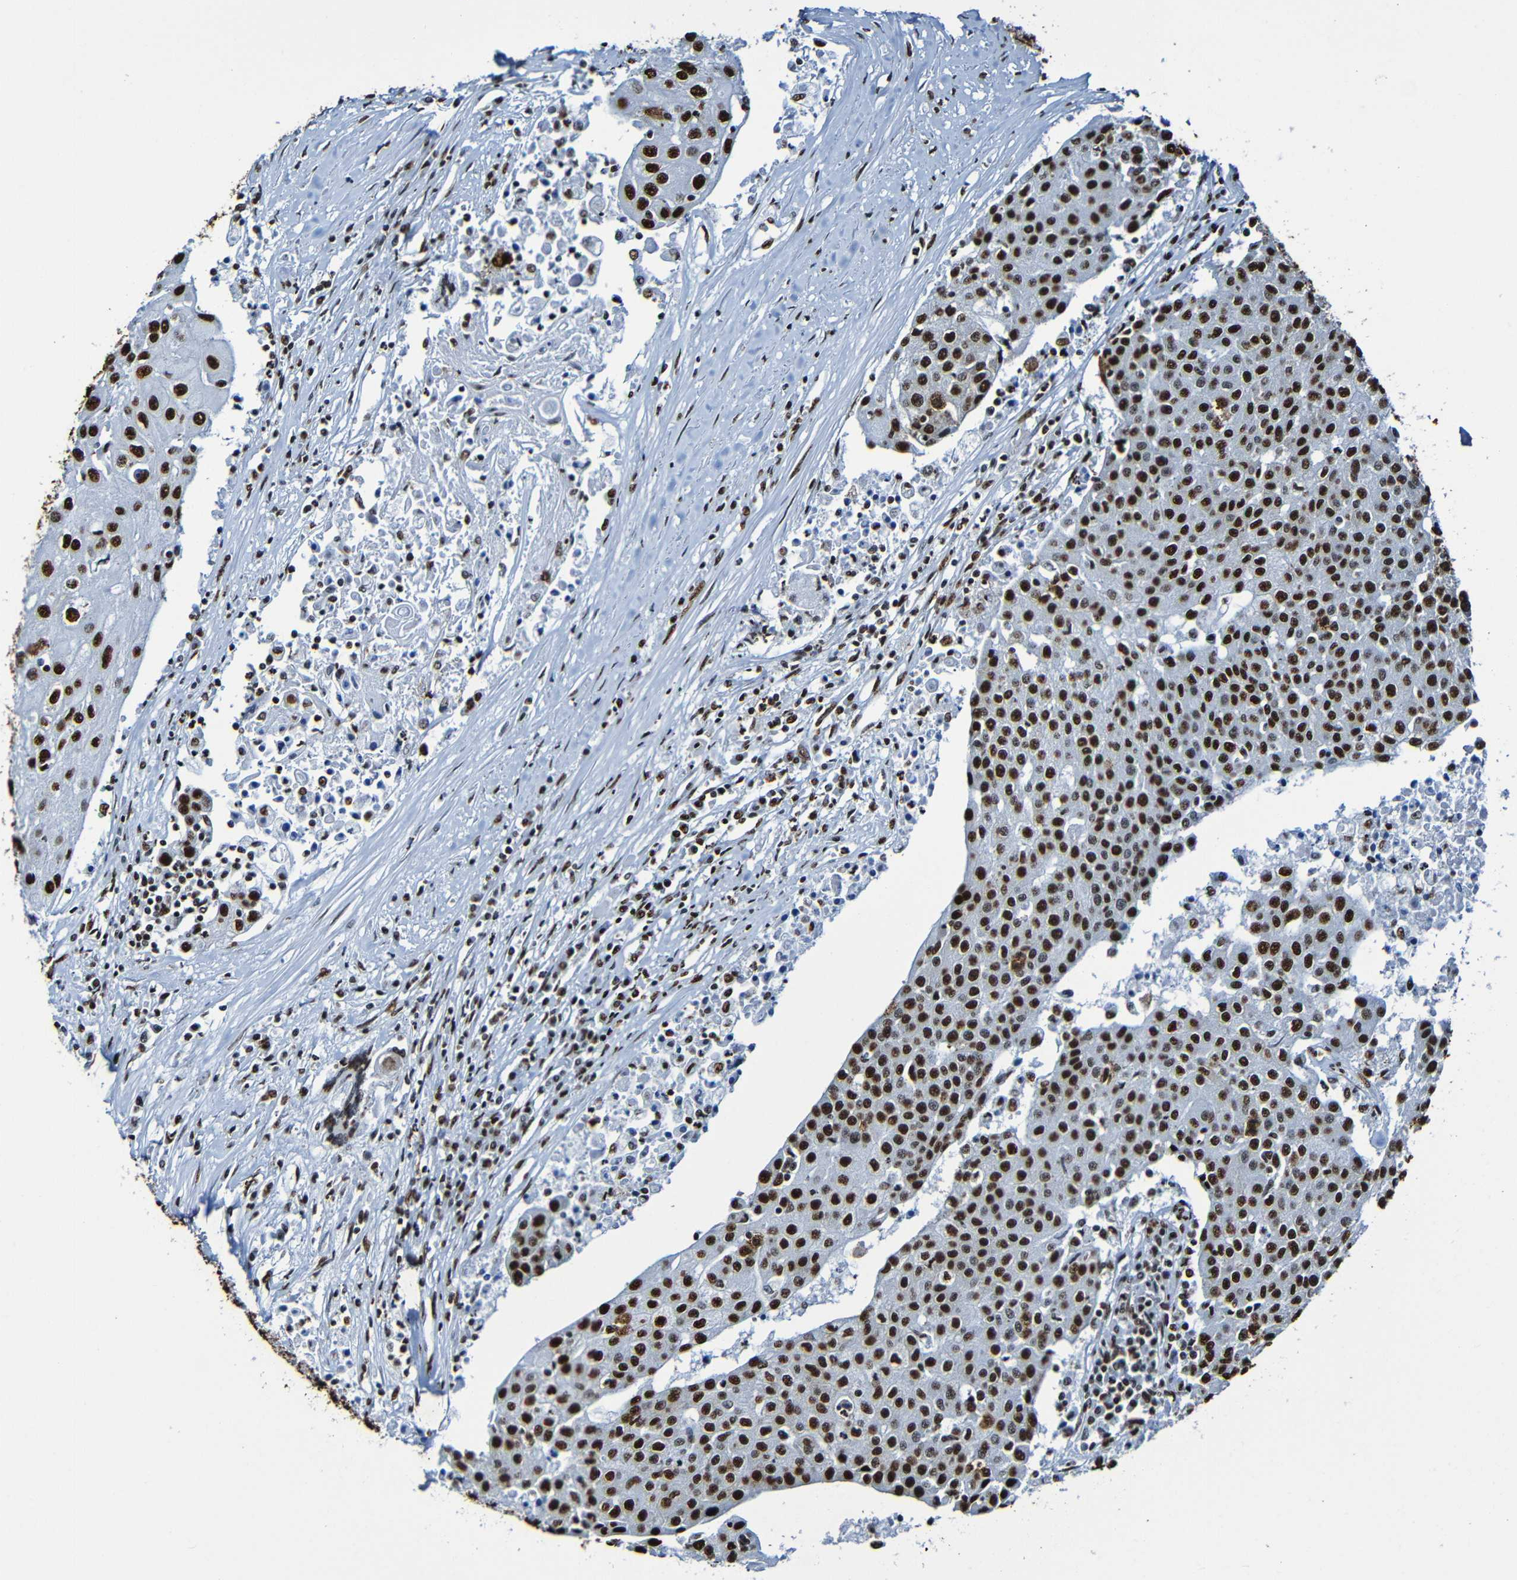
{"staining": {"intensity": "strong", "quantity": ">75%", "location": "nuclear"}, "tissue": "urothelial cancer", "cell_type": "Tumor cells", "image_type": "cancer", "snomed": [{"axis": "morphology", "description": "Urothelial carcinoma, High grade"}, {"axis": "topography", "description": "Urinary bladder"}], "caption": "High-grade urothelial carcinoma tissue demonstrates strong nuclear expression in approximately >75% of tumor cells (brown staining indicates protein expression, while blue staining denotes nuclei).", "gene": "SRSF3", "patient": {"sex": "female", "age": 85}}